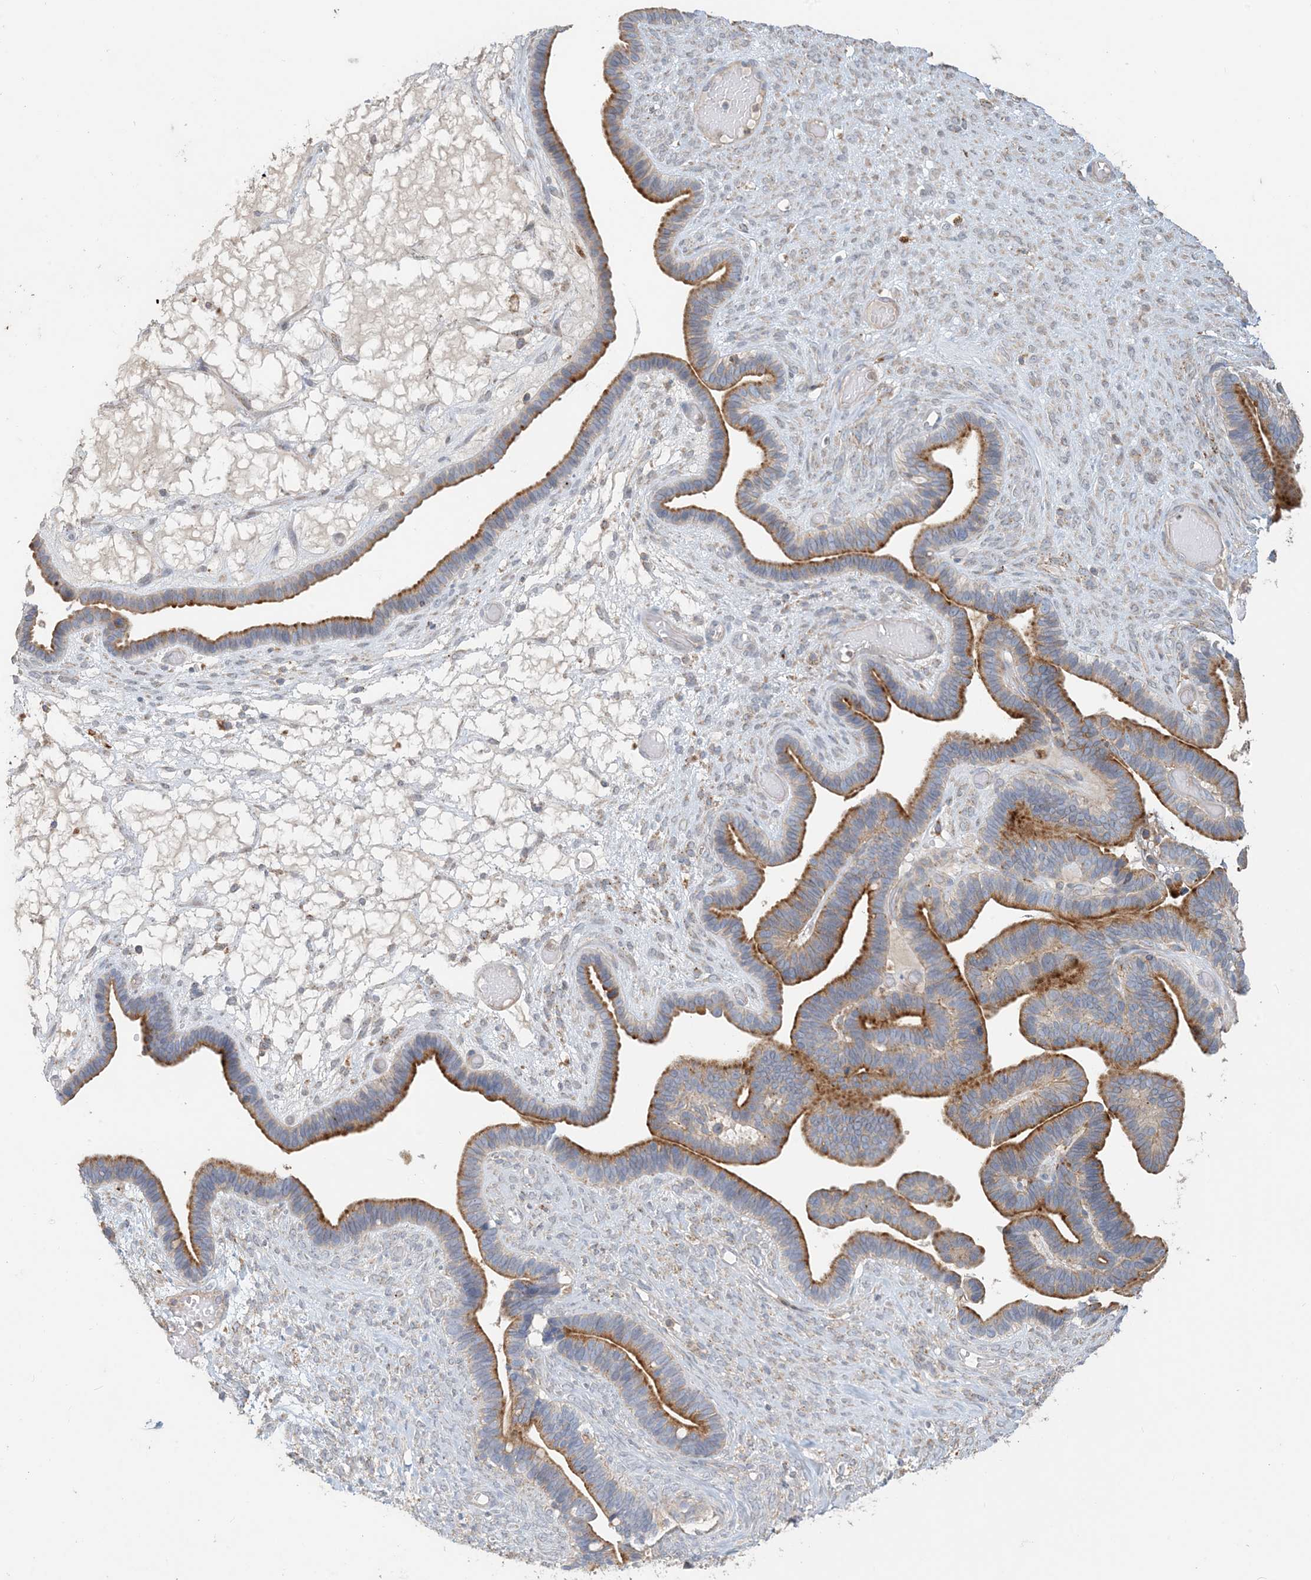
{"staining": {"intensity": "strong", "quantity": ">75%", "location": "cytoplasmic/membranous"}, "tissue": "ovarian cancer", "cell_type": "Tumor cells", "image_type": "cancer", "snomed": [{"axis": "morphology", "description": "Cystadenocarcinoma, serous, NOS"}, {"axis": "topography", "description": "Ovary"}], "caption": "Human ovarian serous cystadenocarcinoma stained with a brown dye displays strong cytoplasmic/membranous positive expression in about >75% of tumor cells.", "gene": "SPPL2A", "patient": {"sex": "female", "age": 56}}